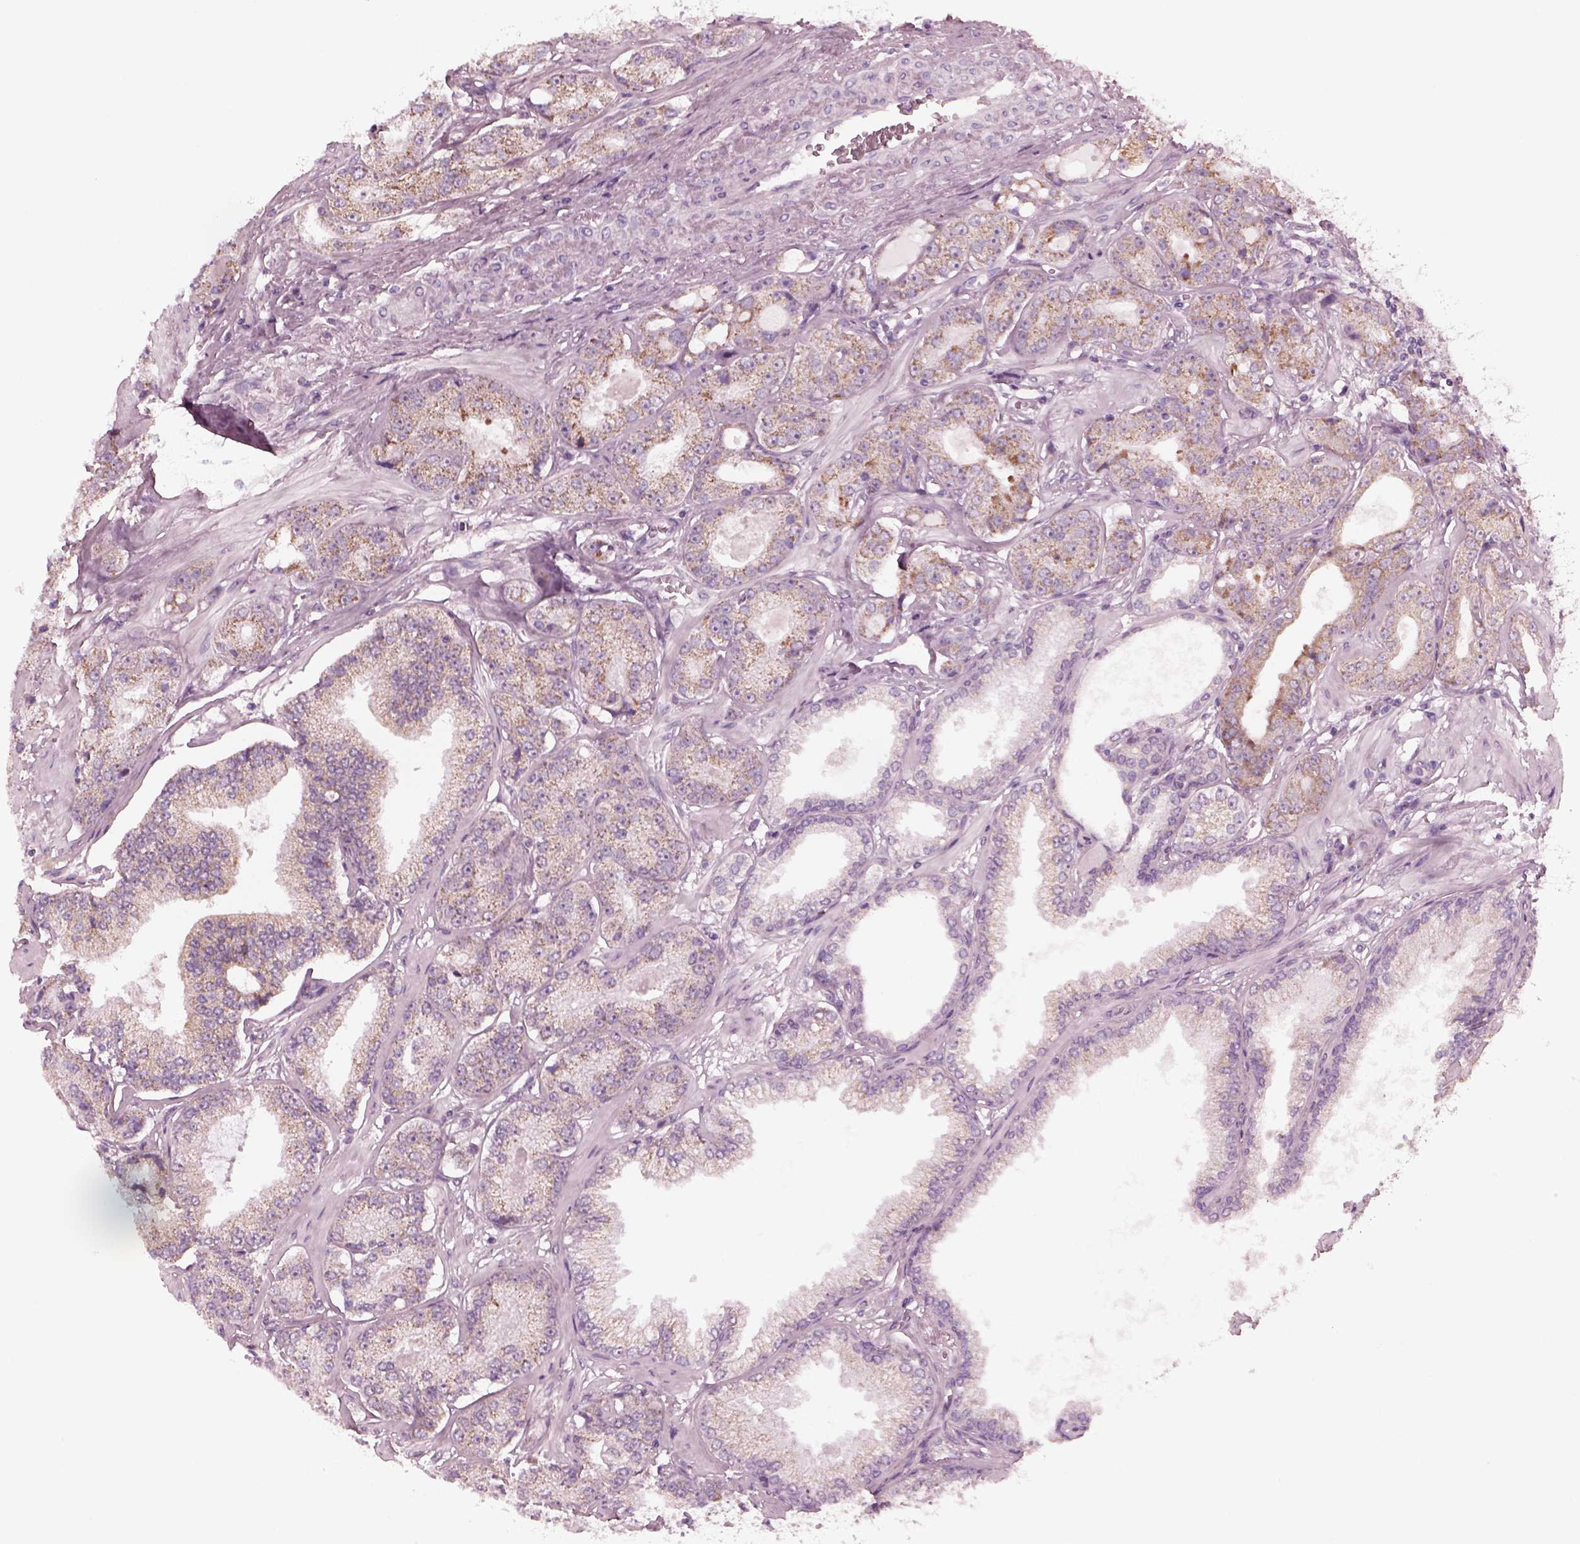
{"staining": {"intensity": "weak", "quantity": "<25%", "location": "cytoplasmic/membranous"}, "tissue": "prostate cancer", "cell_type": "Tumor cells", "image_type": "cancer", "snomed": [{"axis": "morphology", "description": "Adenocarcinoma, NOS"}, {"axis": "topography", "description": "Prostate"}], "caption": "Immunohistochemistry (IHC) of human prostate cancer (adenocarcinoma) reveals no positivity in tumor cells.", "gene": "CELSR3", "patient": {"sex": "male", "age": 64}}